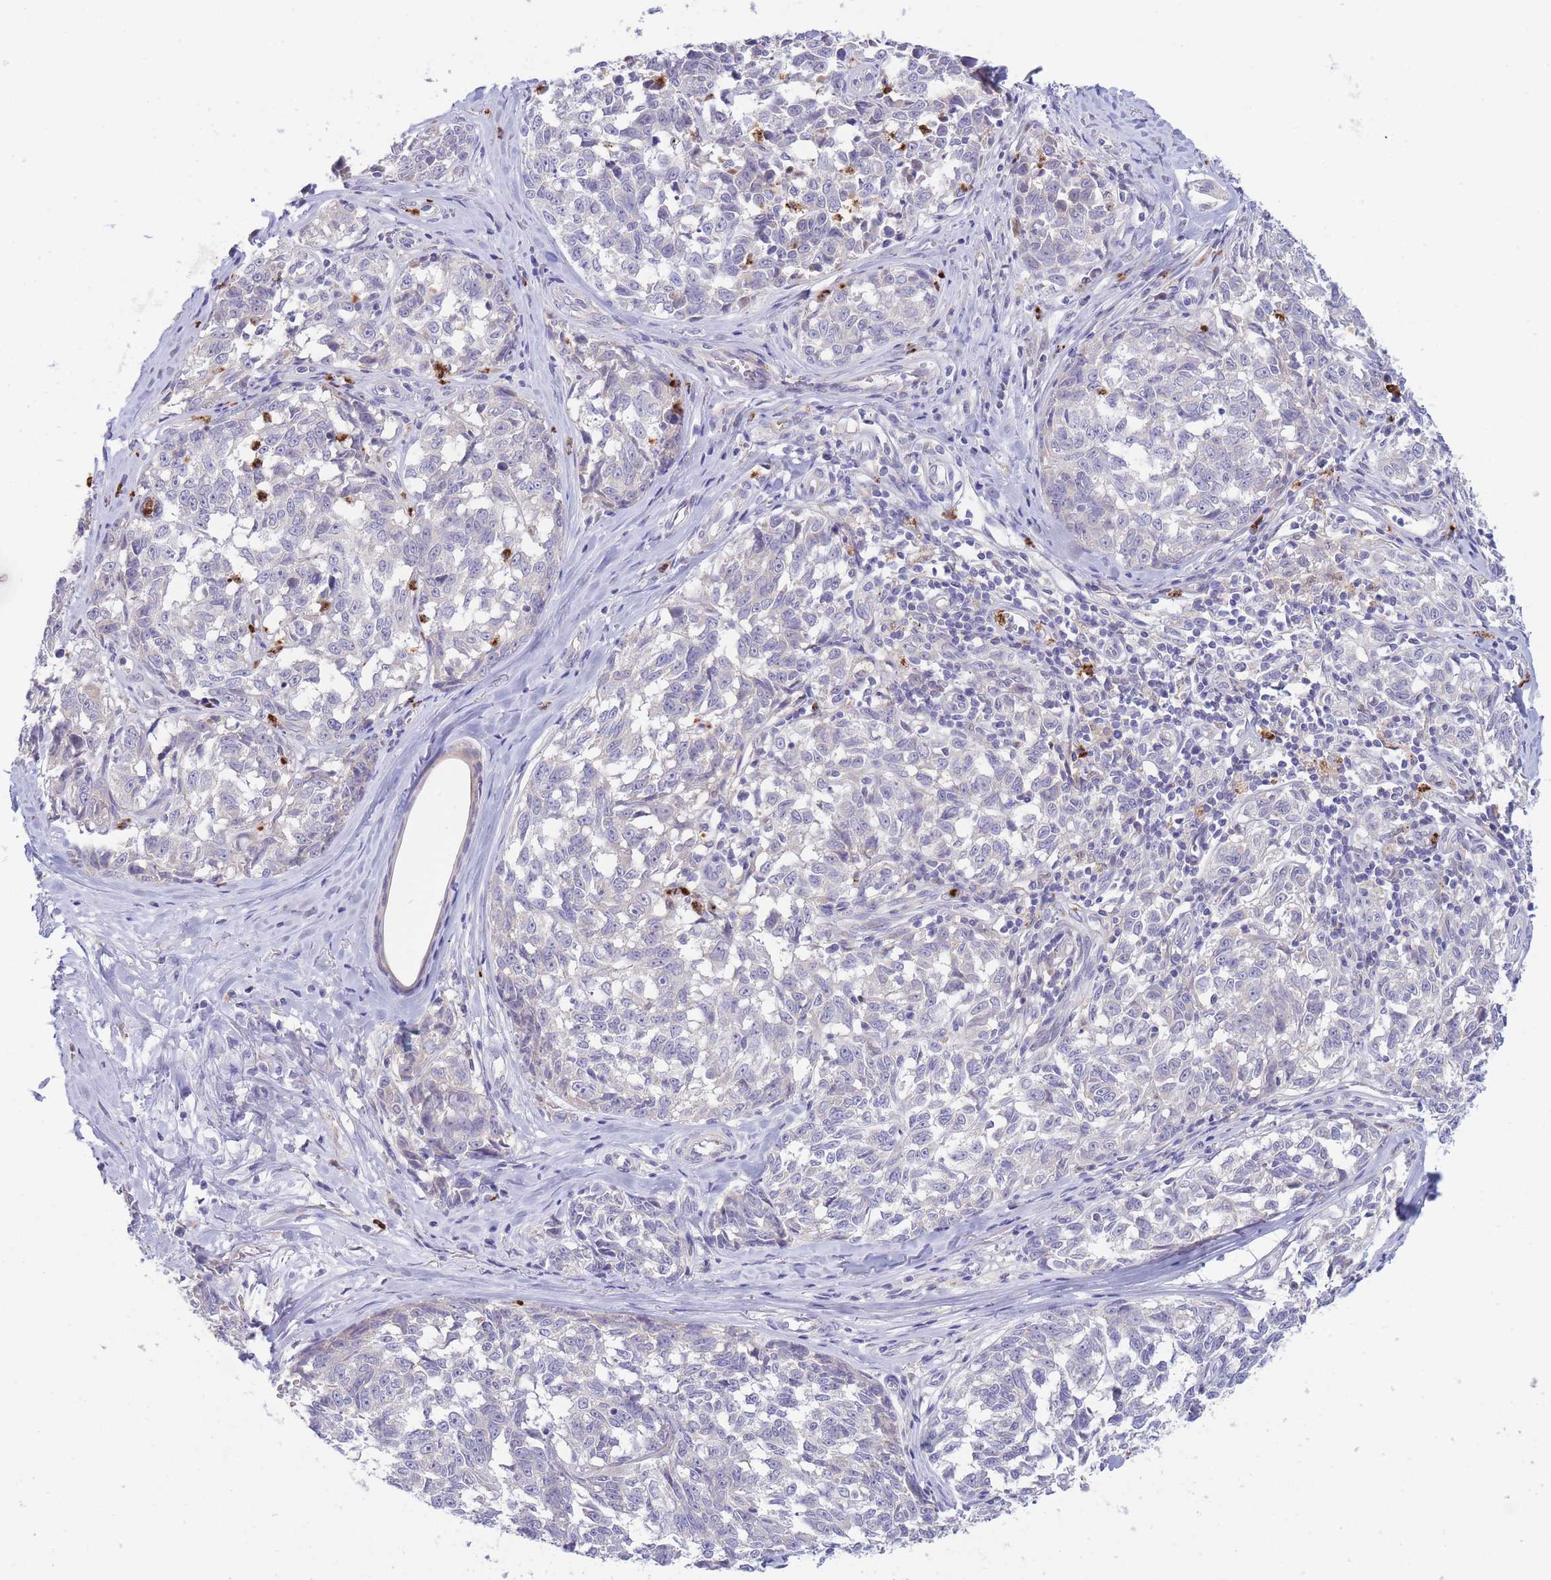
{"staining": {"intensity": "negative", "quantity": "none", "location": "none"}, "tissue": "melanoma", "cell_type": "Tumor cells", "image_type": "cancer", "snomed": [{"axis": "morphology", "description": "Normal tissue, NOS"}, {"axis": "morphology", "description": "Malignant melanoma, NOS"}, {"axis": "topography", "description": "Skin"}], "caption": "Tumor cells show no significant staining in malignant melanoma.", "gene": "CENPM", "patient": {"sex": "female", "age": 64}}